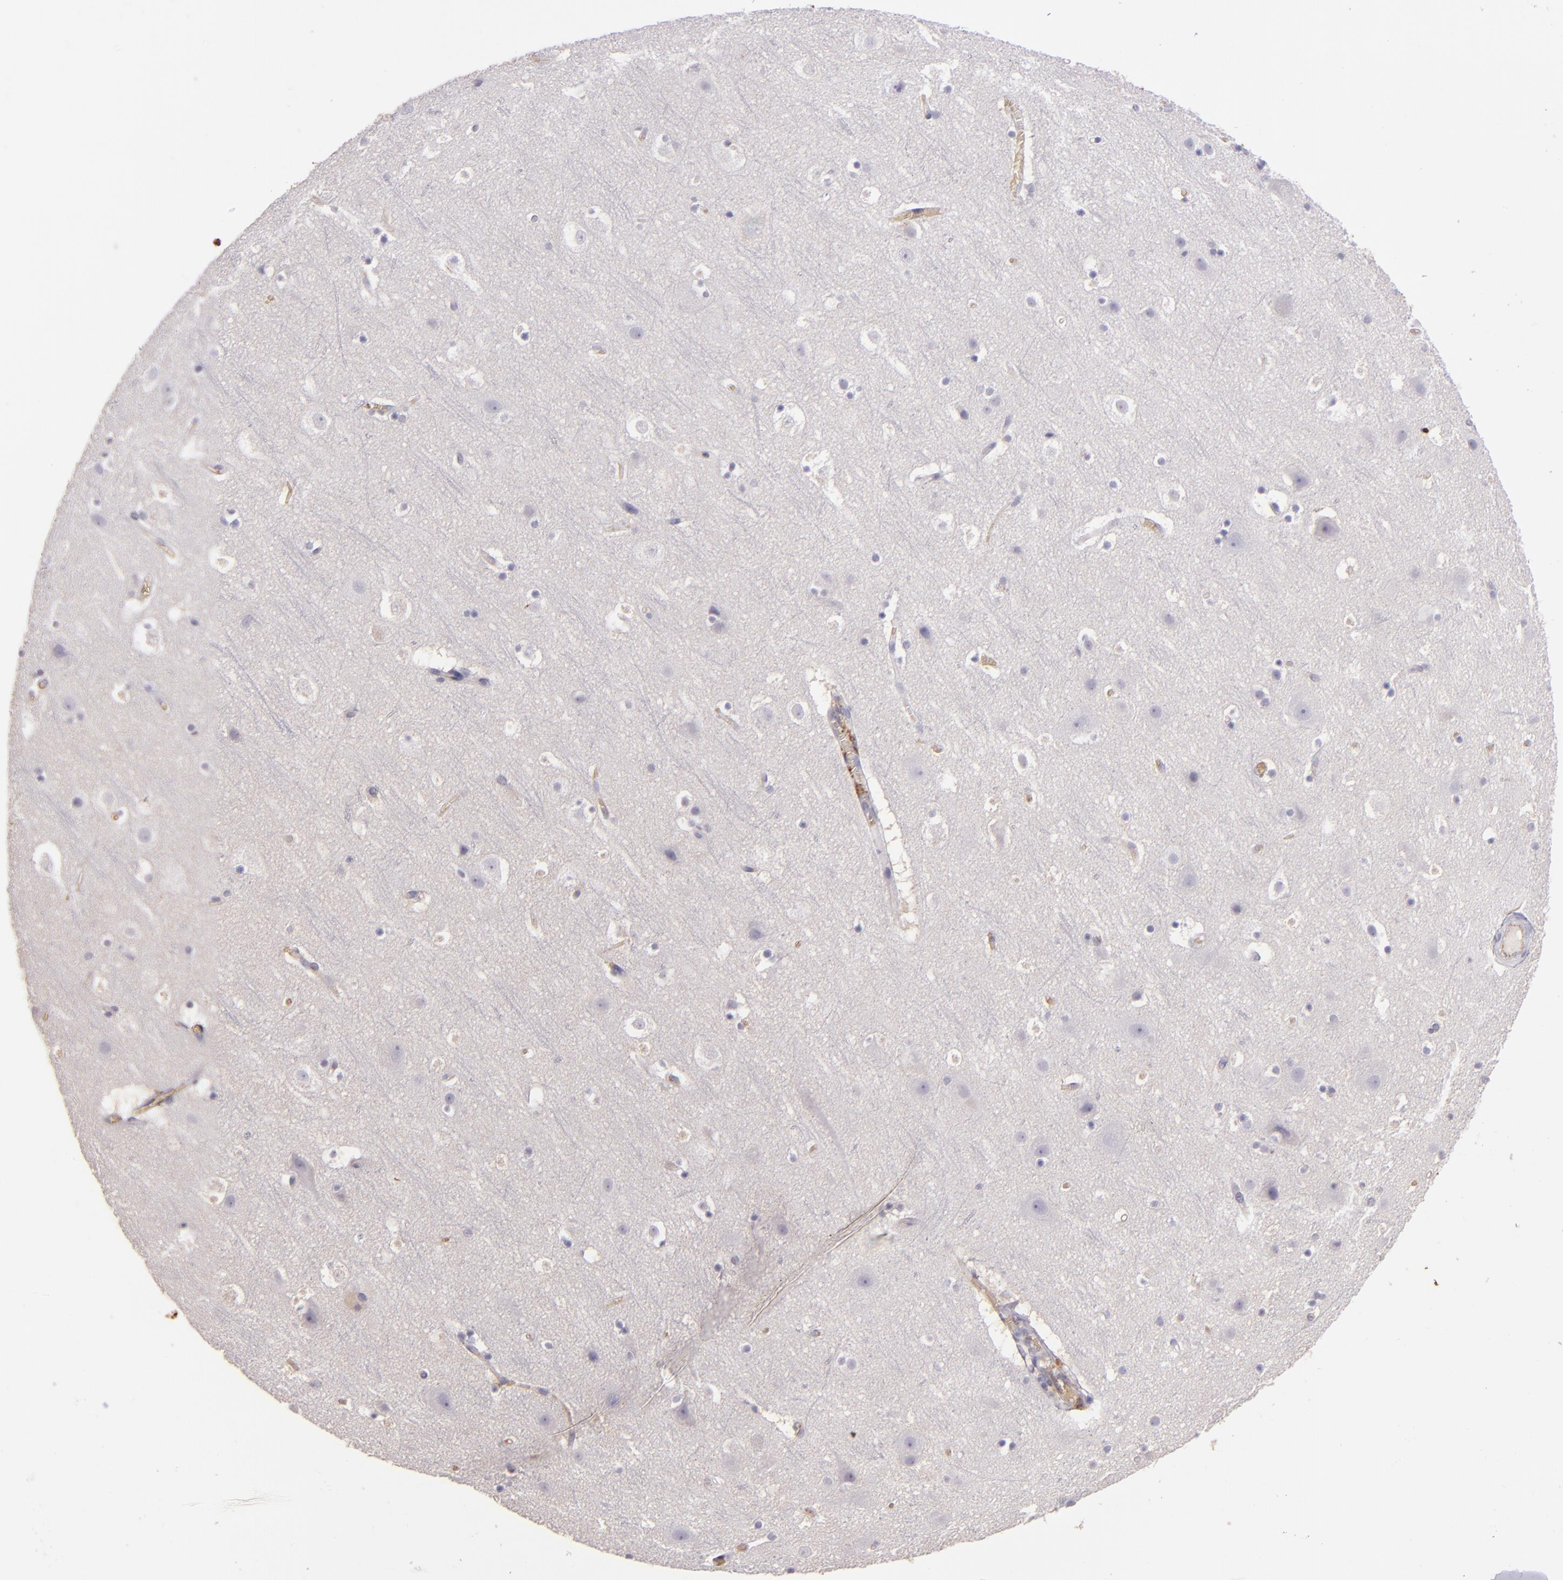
{"staining": {"intensity": "weak", "quantity": "<25%", "location": "cytoplasmic/membranous"}, "tissue": "cerebral cortex", "cell_type": "Endothelial cells", "image_type": "normal", "snomed": [{"axis": "morphology", "description": "Normal tissue, NOS"}, {"axis": "topography", "description": "Cerebral cortex"}], "caption": "Immunohistochemistry image of benign cerebral cortex: cerebral cortex stained with DAB shows no significant protein expression in endothelial cells.", "gene": "ACE", "patient": {"sex": "male", "age": 45}}